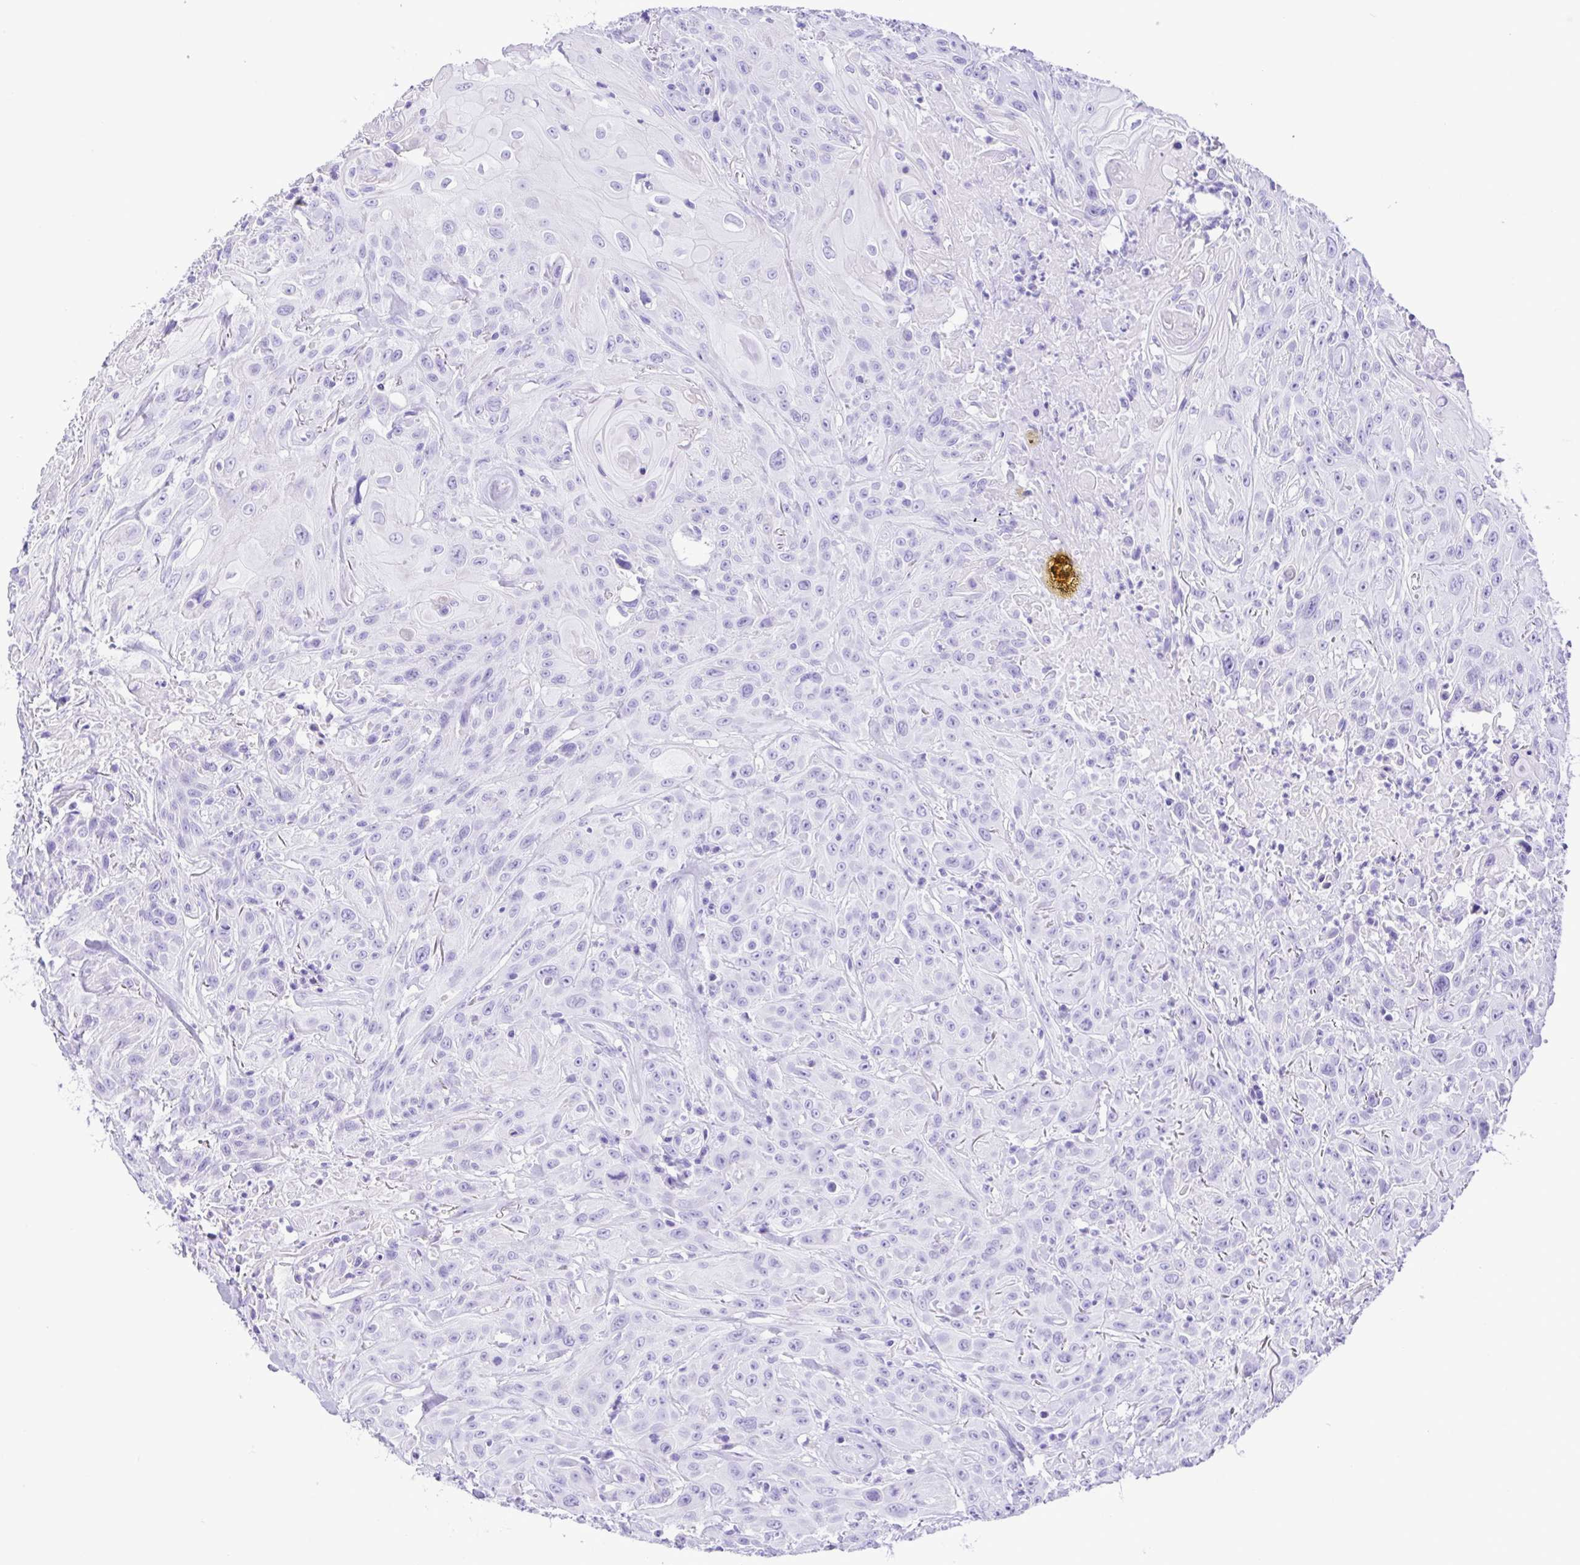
{"staining": {"intensity": "negative", "quantity": "none", "location": "none"}, "tissue": "head and neck cancer", "cell_type": "Tumor cells", "image_type": "cancer", "snomed": [{"axis": "morphology", "description": "Squamous cell carcinoma, NOS"}, {"axis": "topography", "description": "Skin"}, {"axis": "topography", "description": "Head-Neck"}], "caption": "Immunohistochemical staining of human head and neck cancer (squamous cell carcinoma) exhibits no significant staining in tumor cells. (DAB (3,3'-diaminobenzidine) immunohistochemistry with hematoxylin counter stain).", "gene": "ERP27", "patient": {"sex": "male", "age": 80}}